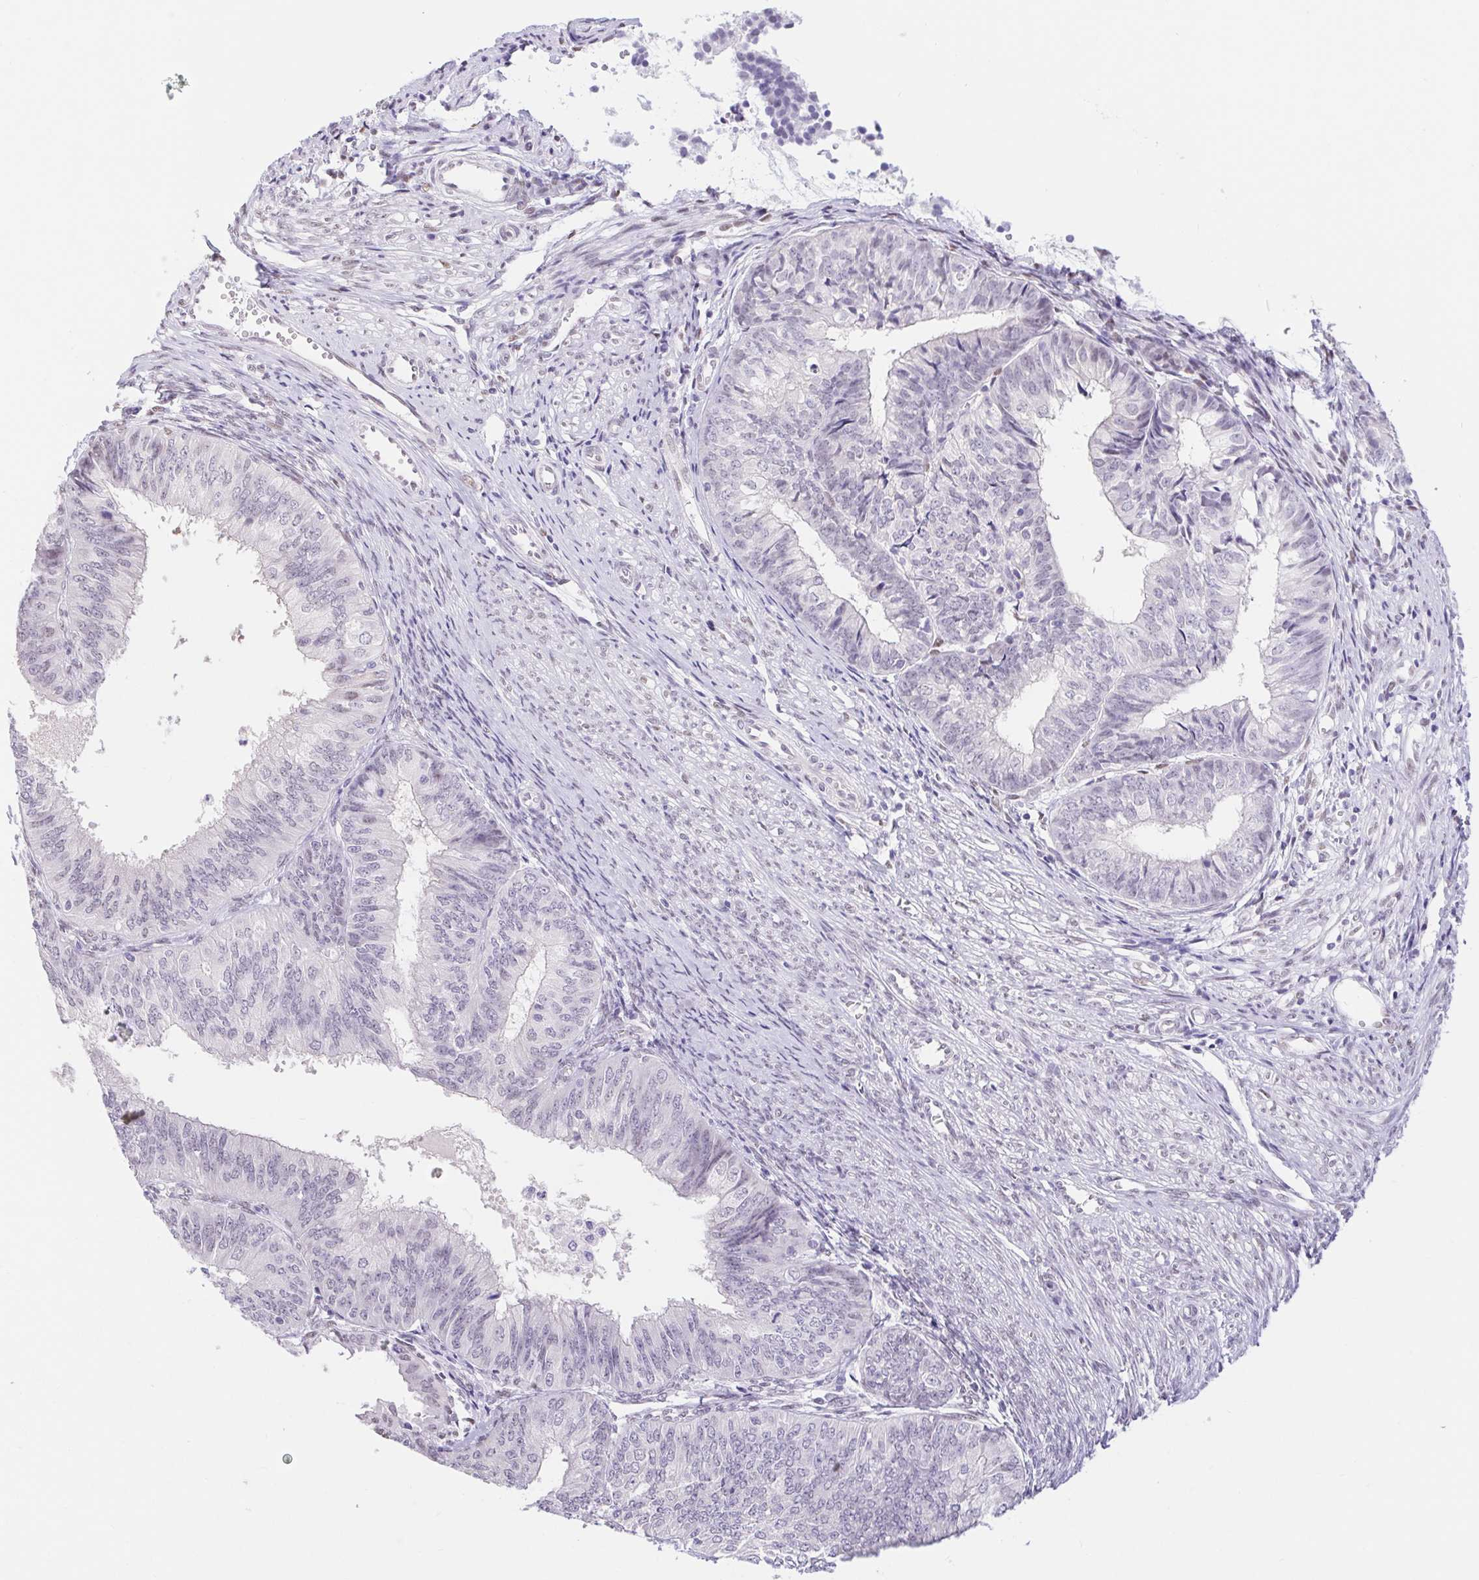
{"staining": {"intensity": "negative", "quantity": "none", "location": "none"}, "tissue": "endometrial cancer", "cell_type": "Tumor cells", "image_type": "cancer", "snomed": [{"axis": "morphology", "description": "Adenocarcinoma, NOS"}, {"axis": "topography", "description": "Endometrium"}], "caption": "This photomicrograph is of endometrial cancer stained with IHC to label a protein in brown with the nuclei are counter-stained blue. There is no positivity in tumor cells.", "gene": "CAND1", "patient": {"sex": "female", "age": 58}}